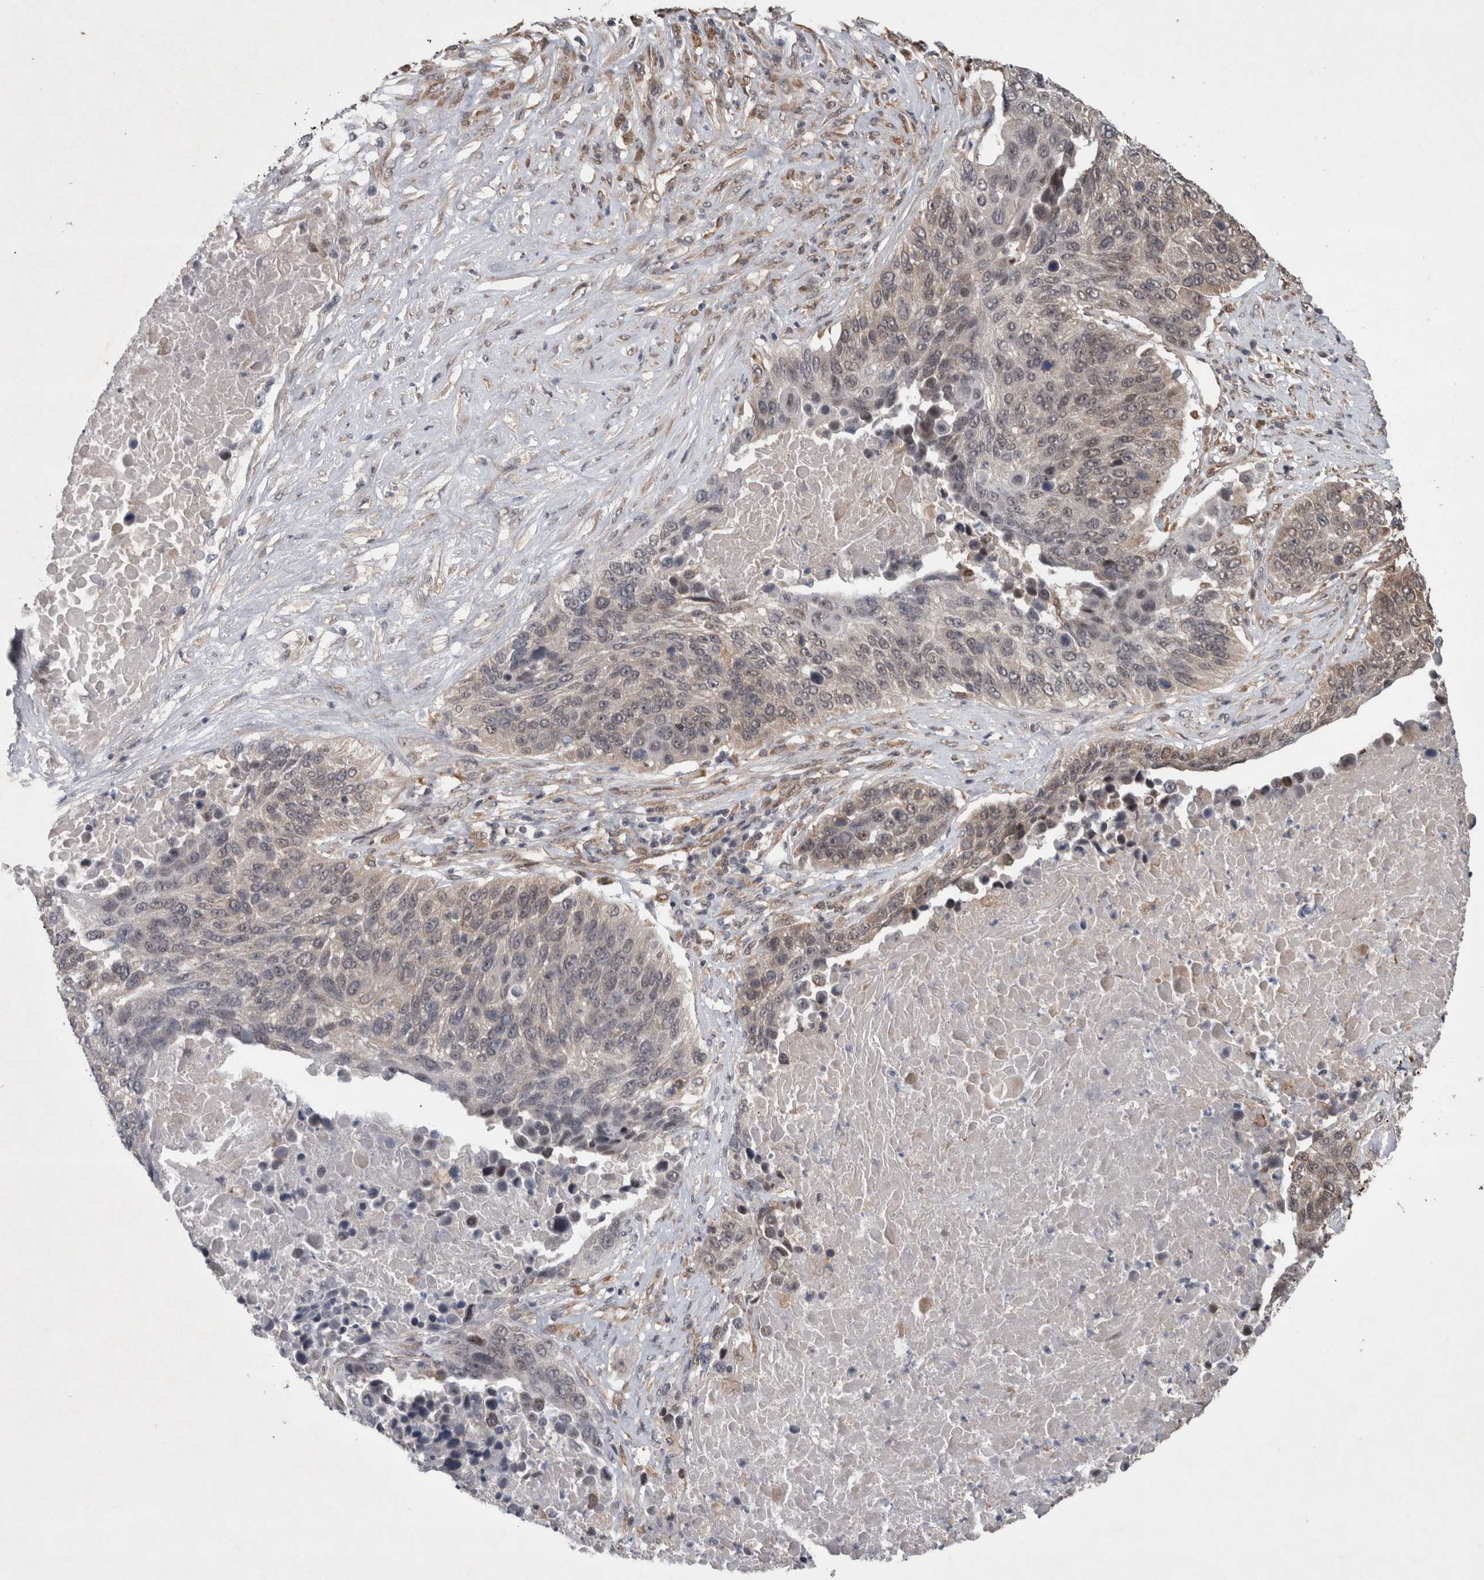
{"staining": {"intensity": "weak", "quantity": "<25%", "location": "cytoplasmic/membranous,nuclear"}, "tissue": "lung cancer", "cell_type": "Tumor cells", "image_type": "cancer", "snomed": [{"axis": "morphology", "description": "Squamous cell carcinoma, NOS"}, {"axis": "topography", "description": "Lung"}], "caption": "DAB (3,3'-diaminobenzidine) immunohistochemical staining of human lung cancer (squamous cell carcinoma) demonstrates no significant staining in tumor cells.", "gene": "GIMAP6", "patient": {"sex": "male", "age": 66}}